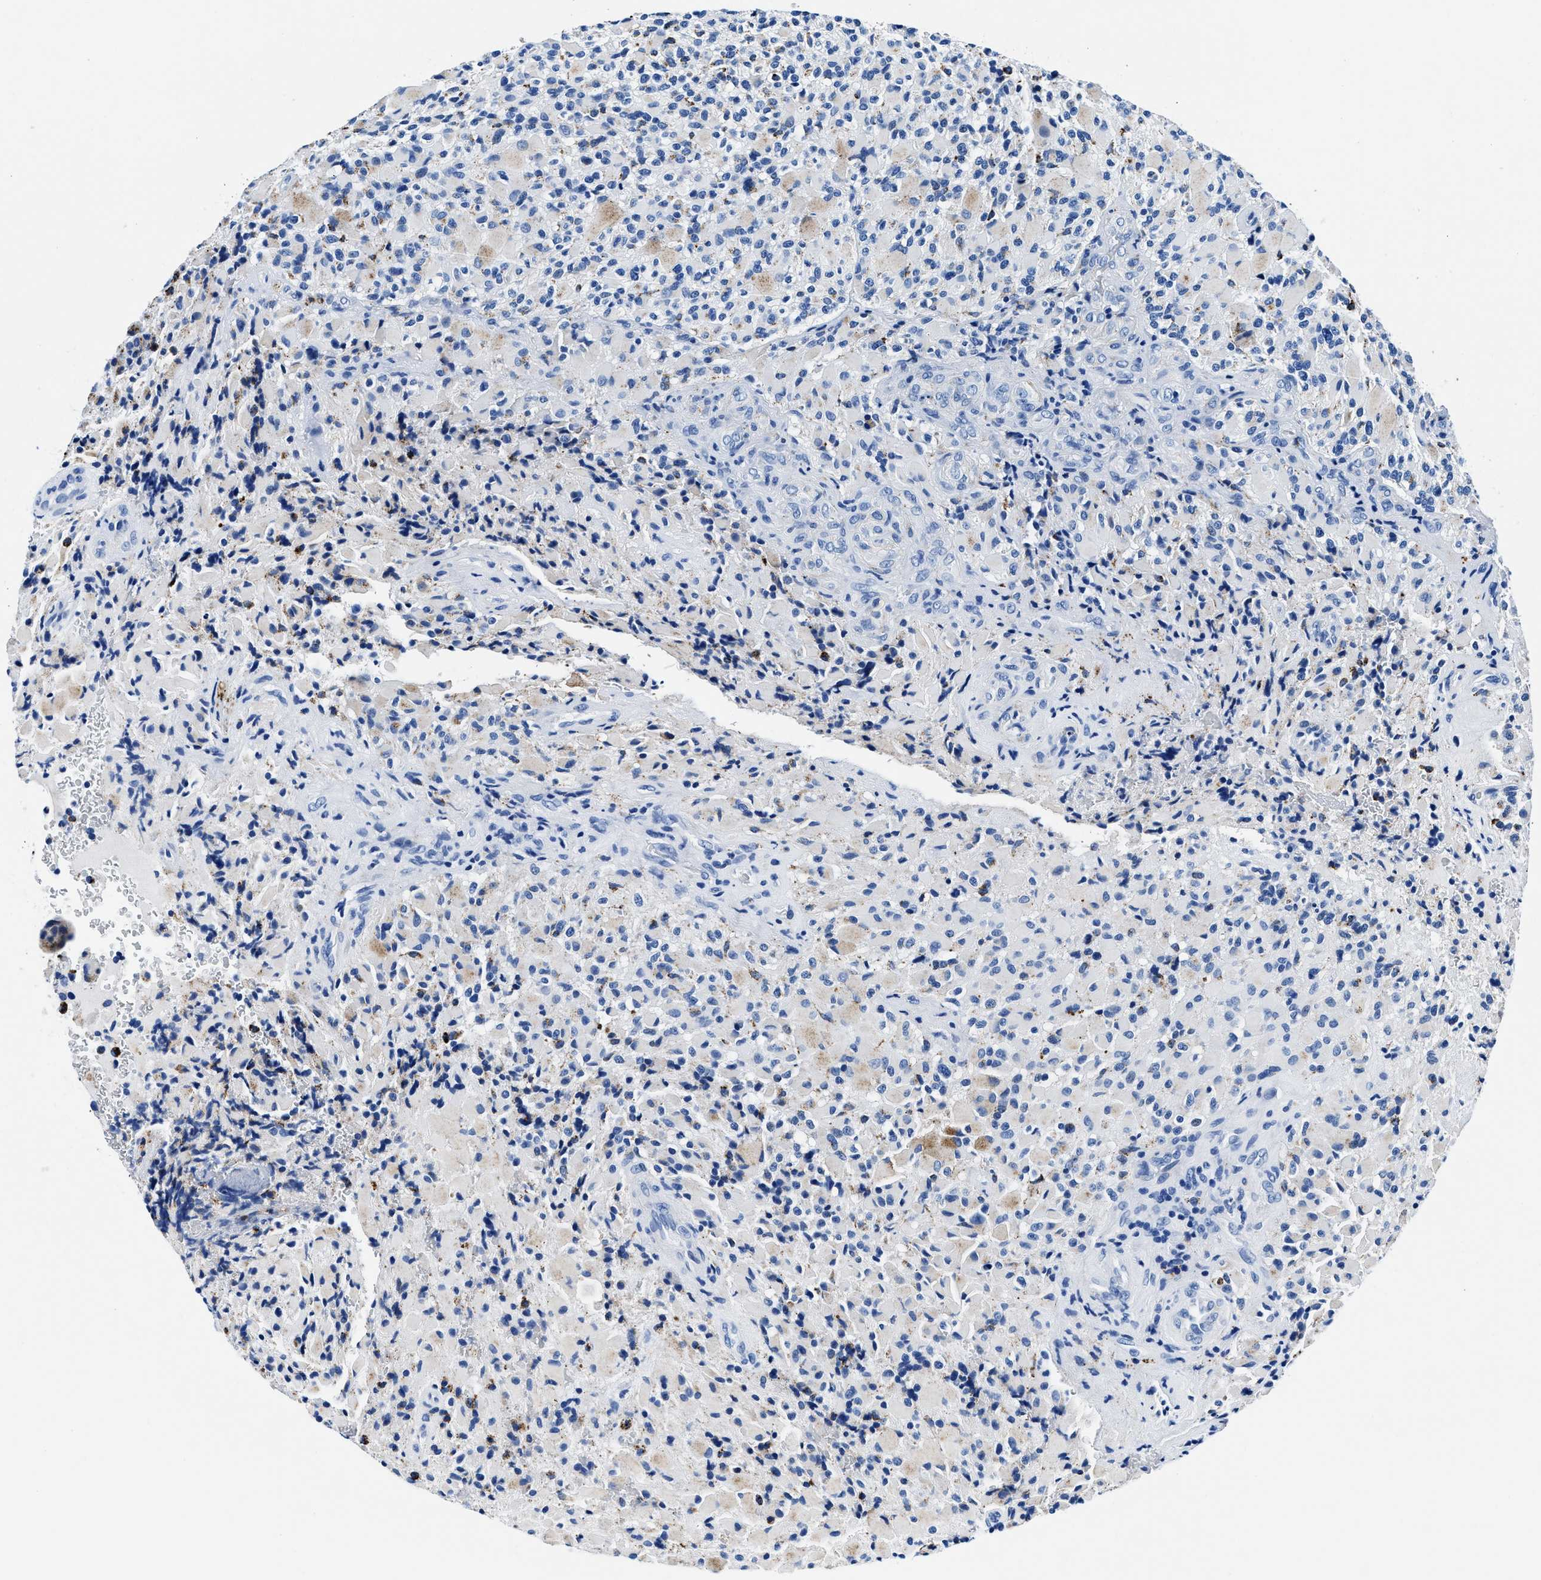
{"staining": {"intensity": "negative", "quantity": "none", "location": "none"}, "tissue": "glioma", "cell_type": "Tumor cells", "image_type": "cancer", "snomed": [{"axis": "morphology", "description": "Glioma, malignant, High grade"}, {"axis": "topography", "description": "Brain"}], "caption": "Immunohistochemical staining of high-grade glioma (malignant) reveals no significant positivity in tumor cells.", "gene": "OR14K1", "patient": {"sex": "male", "age": 71}}